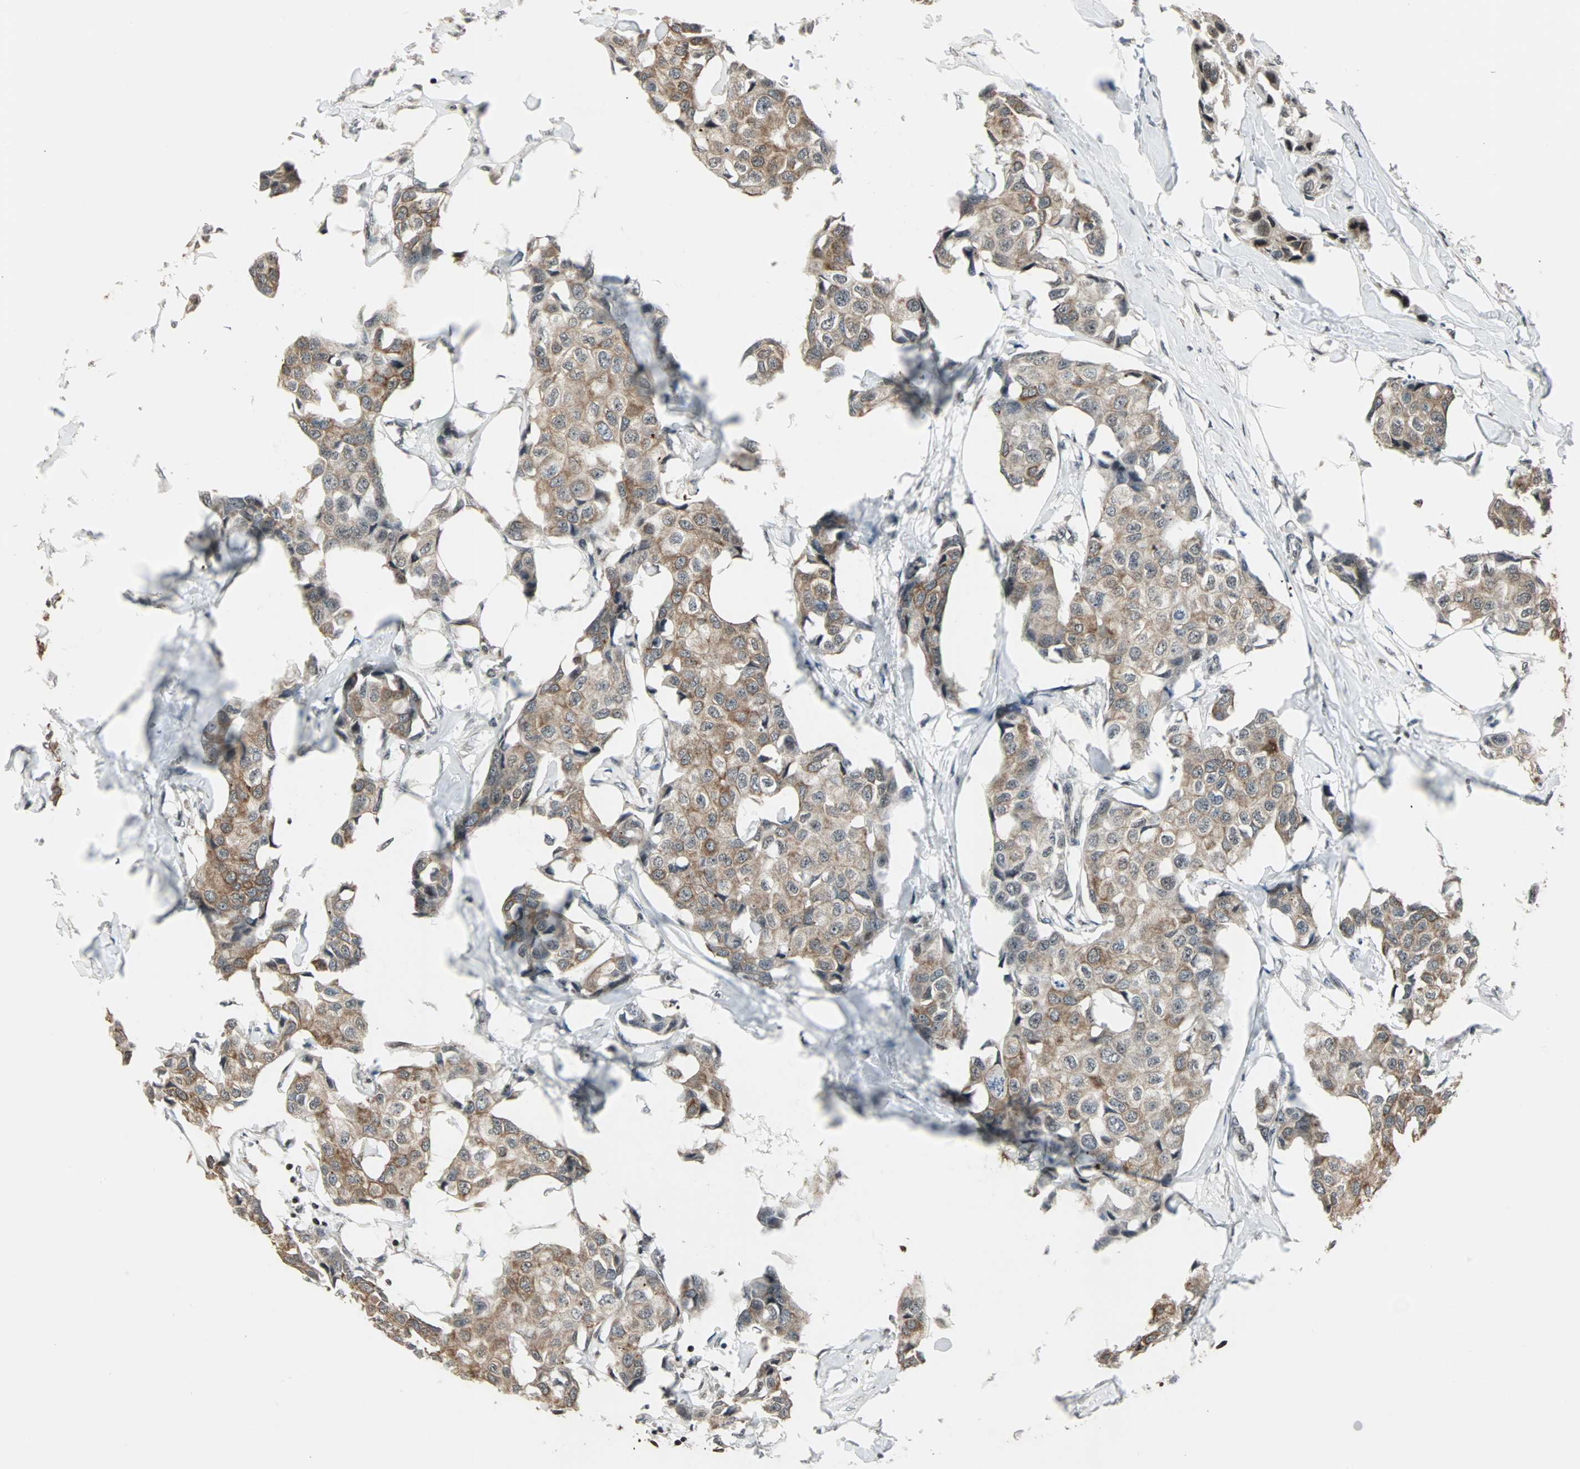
{"staining": {"intensity": "moderate", "quantity": ">75%", "location": "cytoplasmic/membranous"}, "tissue": "breast cancer", "cell_type": "Tumor cells", "image_type": "cancer", "snomed": [{"axis": "morphology", "description": "Duct carcinoma"}, {"axis": "topography", "description": "Breast"}], "caption": "Protein expression analysis of breast invasive ductal carcinoma exhibits moderate cytoplasmic/membranous expression in about >75% of tumor cells. The staining is performed using DAB brown chromogen to label protein expression. The nuclei are counter-stained blue using hematoxylin.", "gene": "TERF2IP", "patient": {"sex": "female", "age": 80}}